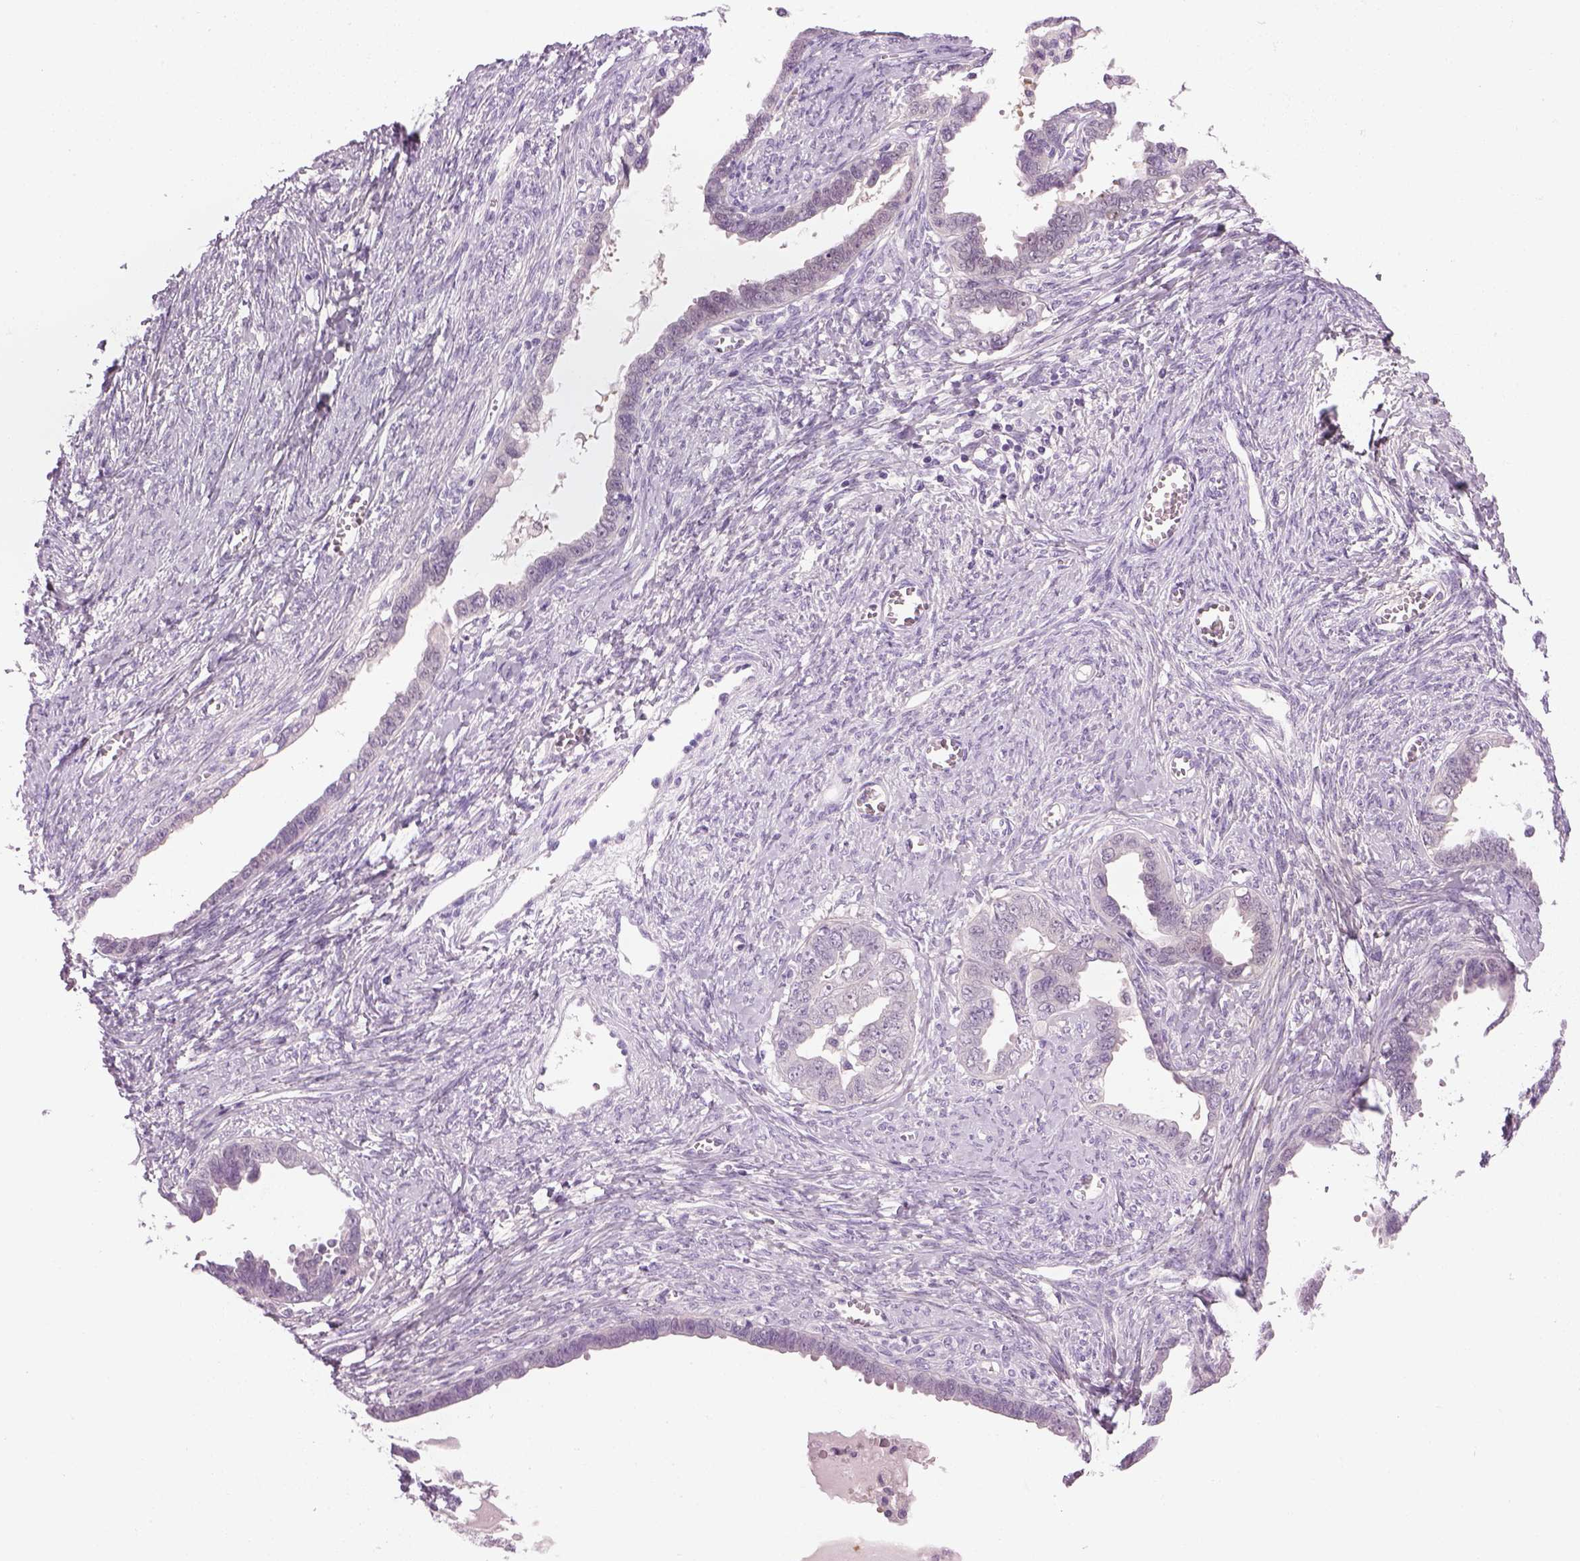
{"staining": {"intensity": "negative", "quantity": "none", "location": "none"}, "tissue": "ovarian cancer", "cell_type": "Tumor cells", "image_type": "cancer", "snomed": [{"axis": "morphology", "description": "Cystadenocarcinoma, serous, NOS"}, {"axis": "topography", "description": "Ovary"}], "caption": "The immunohistochemistry photomicrograph has no significant positivity in tumor cells of serous cystadenocarcinoma (ovarian) tissue.", "gene": "MDH1B", "patient": {"sex": "female", "age": 69}}